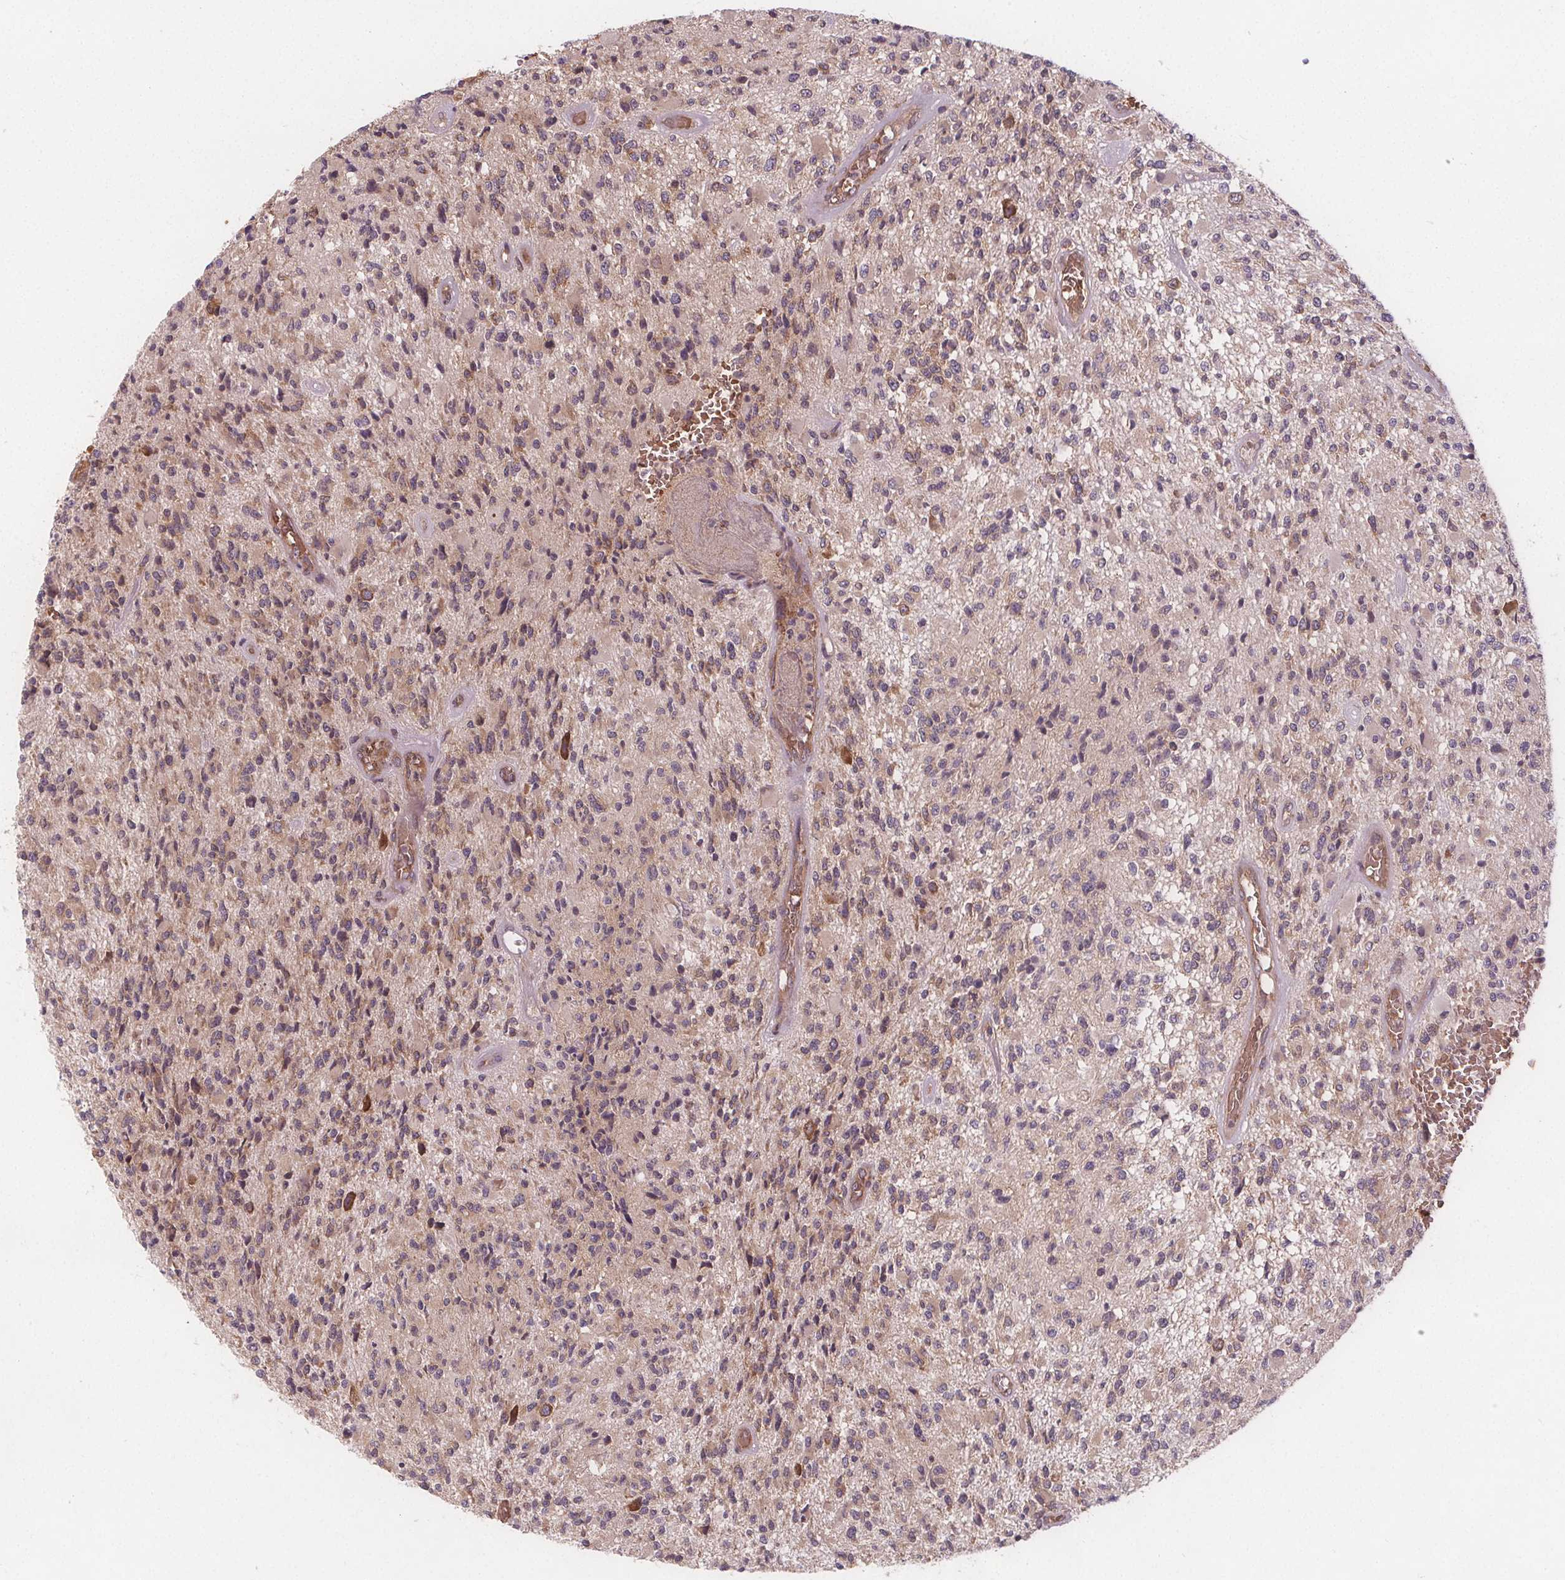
{"staining": {"intensity": "moderate", "quantity": "<25%", "location": "cytoplasmic/membranous"}, "tissue": "glioma", "cell_type": "Tumor cells", "image_type": "cancer", "snomed": [{"axis": "morphology", "description": "Glioma, malignant, High grade"}, {"axis": "topography", "description": "Brain"}], "caption": "A high-resolution image shows immunohistochemistry staining of malignant glioma (high-grade), which displays moderate cytoplasmic/membranous staining in about <25% of tumor cells.", "gene": "EIF3D", "patient": {"sex": "female", "age": 63}}